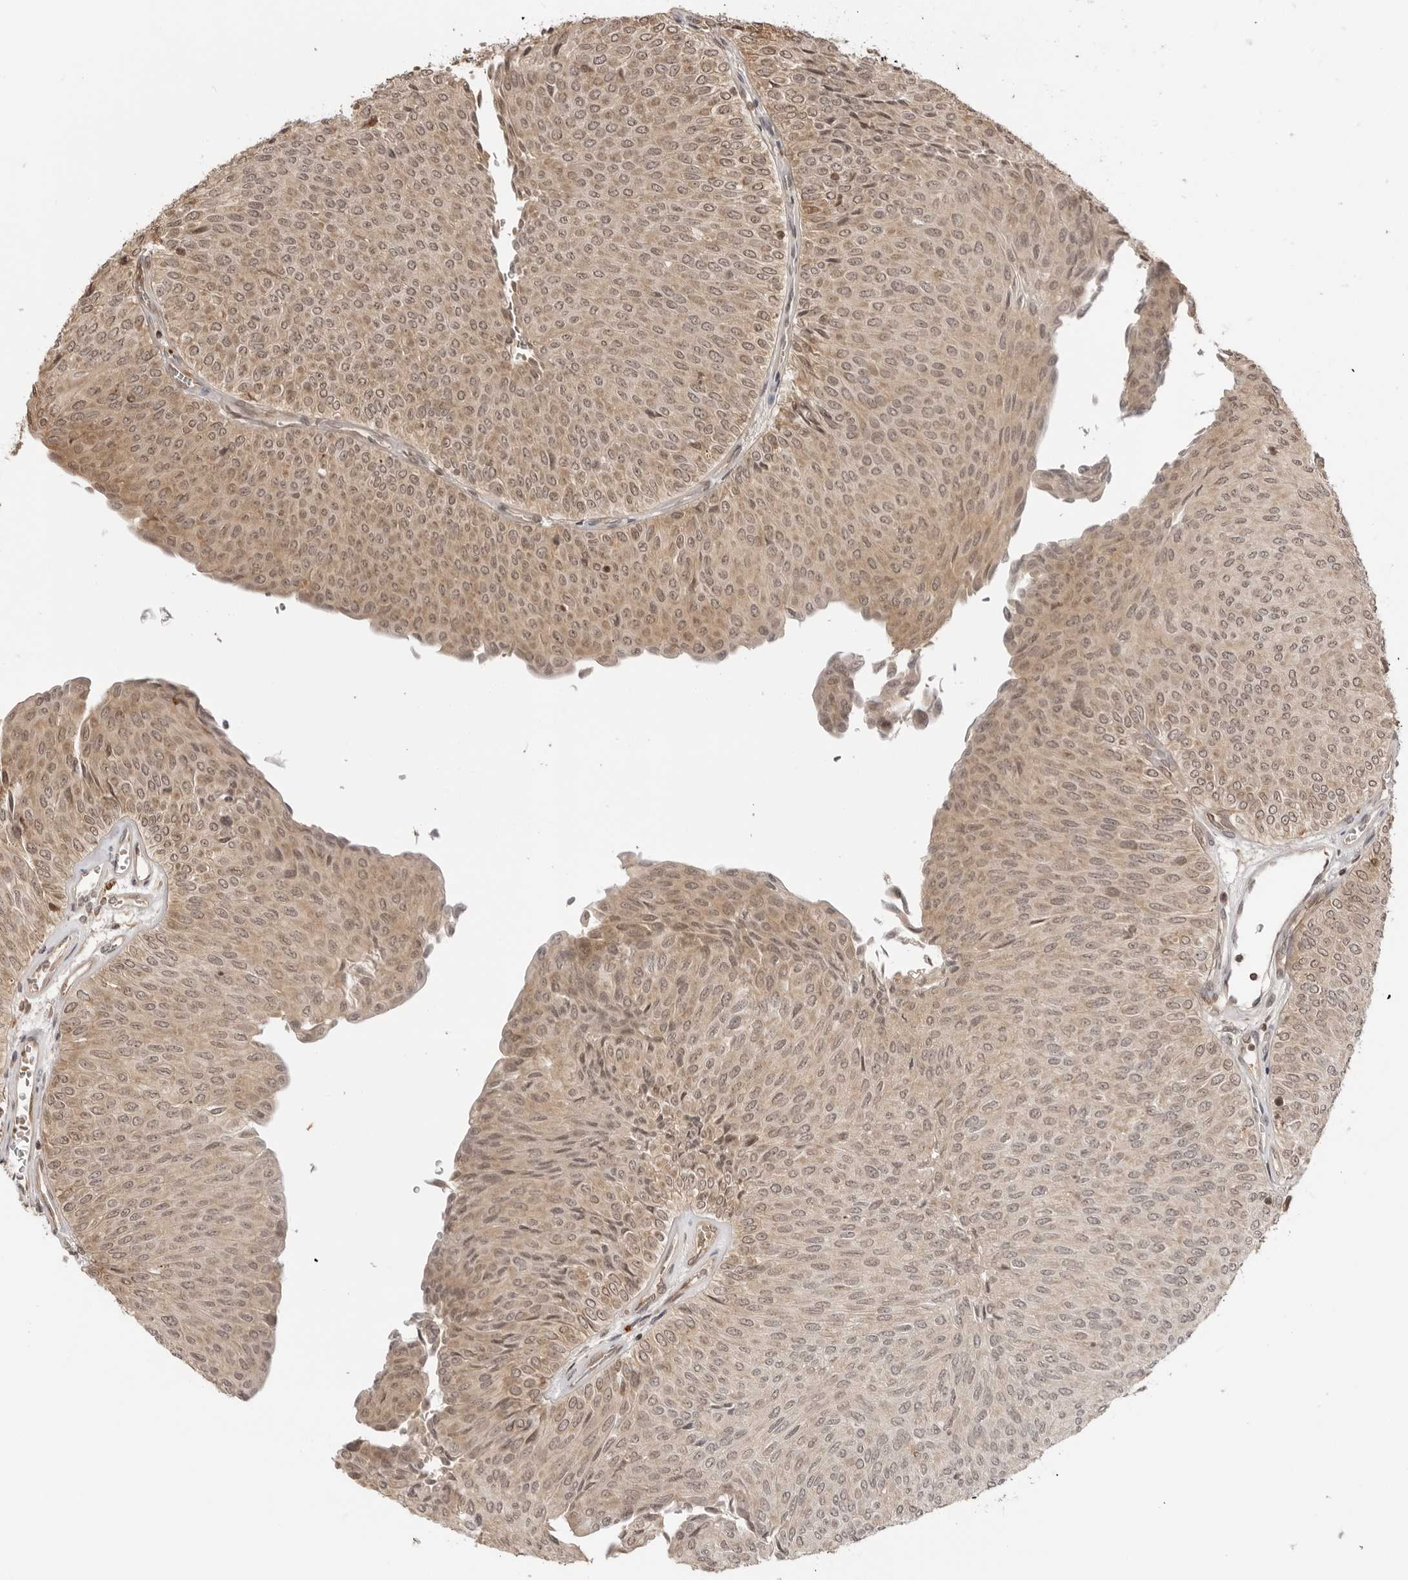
{"staining": {"intensity": "weak", "quantity": ">75%", "location": "cytoplasmic/membranous,nuclear"}, "tissue": "urothelial cancer", "cell_type": "Tumor cells", "image_type": "cancer", "snomed": [{"axis": "morphology", "description": "Urothelial carcinoma, Low grade"}, {"axis": "topography", "description": "Urinary bladder"}], "caption": "Urothelial carcinoma (low-grade) was stained to show a protein in brown. There is low levels of weak cytoplasmic/membranous and nuclear expression in approximately >75% of tumor cells.", "gene": "IKBKE", "patient": {"sex": "male", "age": 78}}